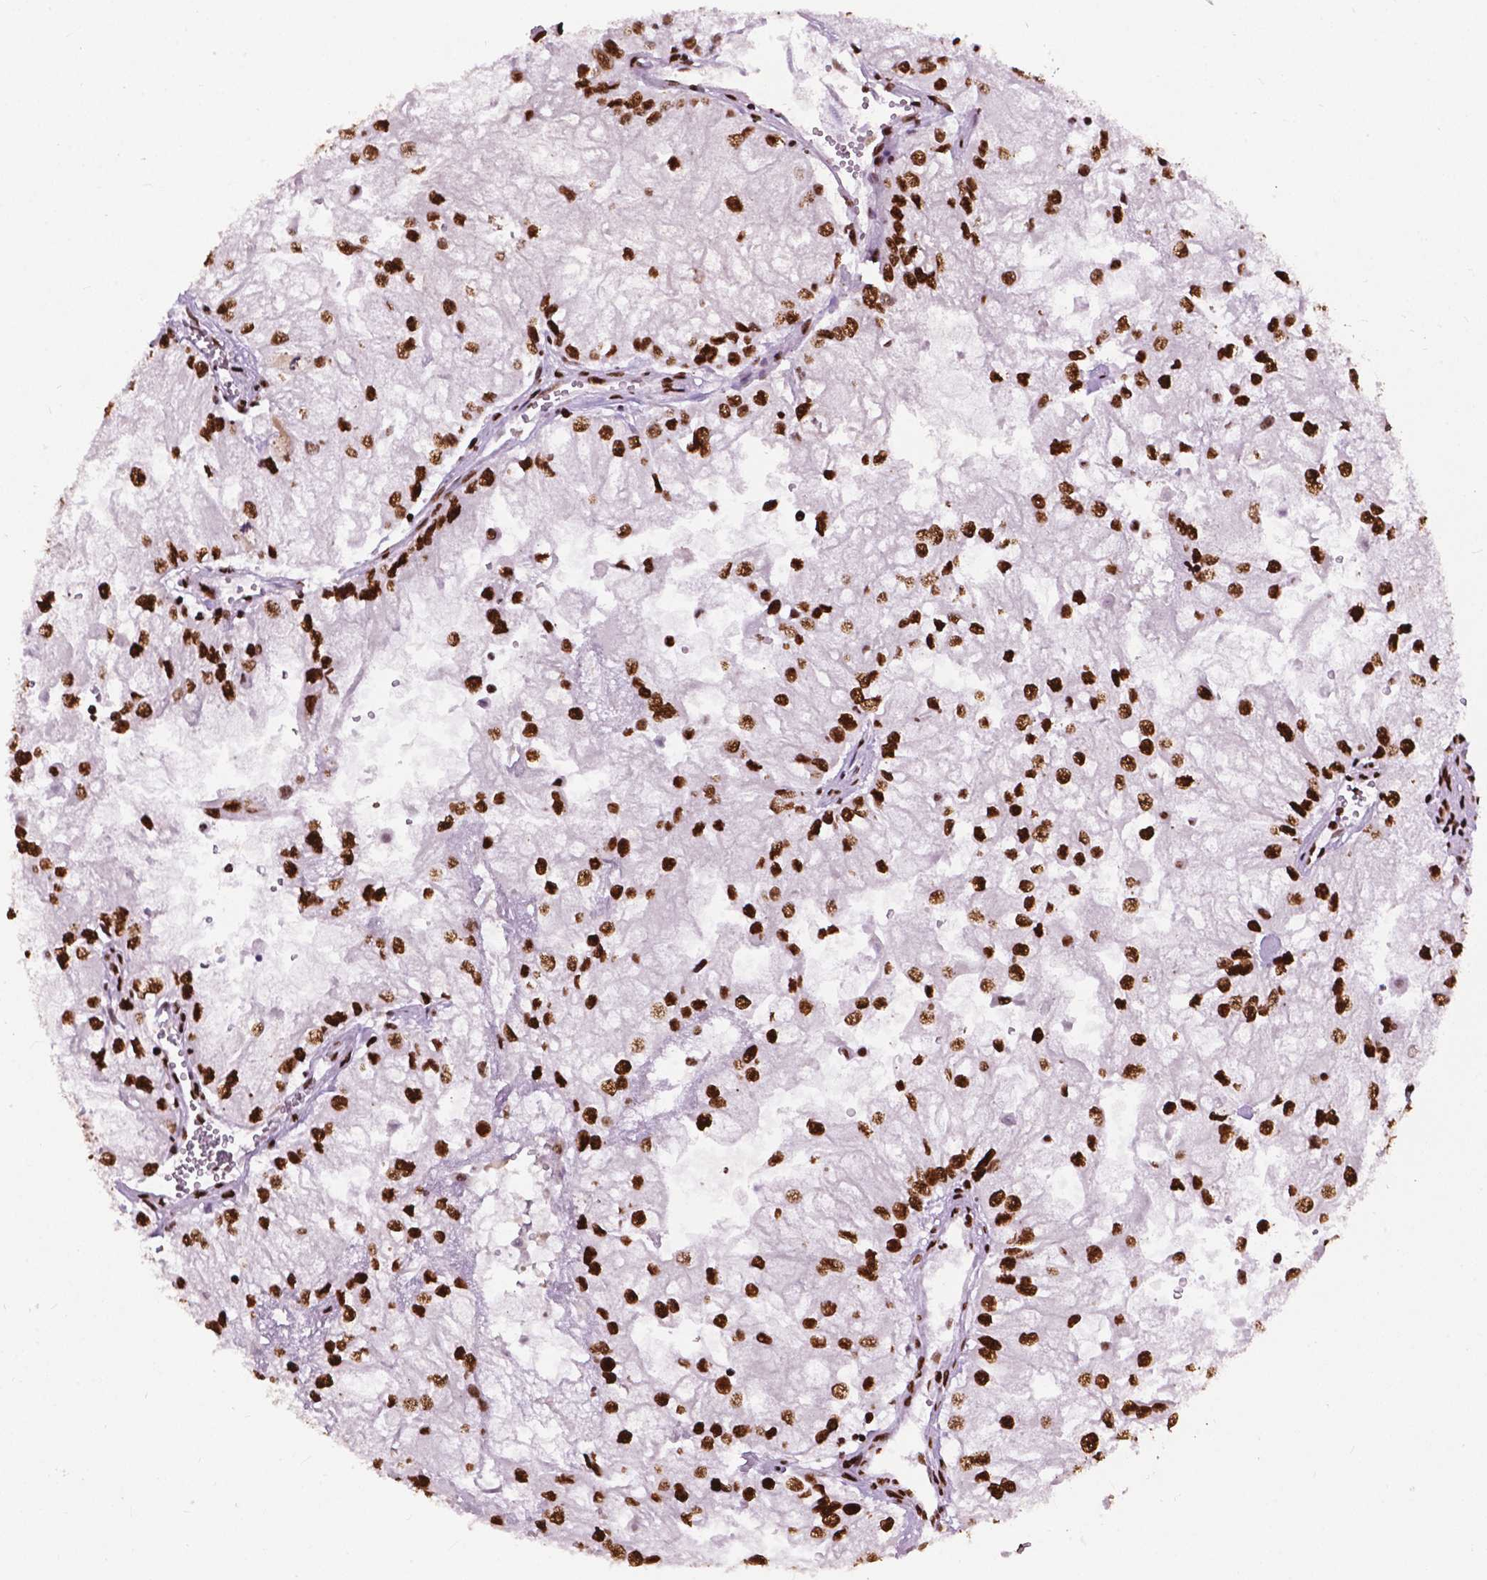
{"staining": {"intensity": "strong", "quantity": ">75%", "location": "nuclear"}, "tissue": "renal cancer", "cell_type": "Tumor cells", "image_type": "cancer", "snomed": [{"axis": "morphology", "description": "Adenocarcinoma, NOS"}, {"axis": "topography", "description": "Kidney"}], "caption": "Approximately >75% of tumor cells in human renal cancer (adenocarcinoma) exhibit strong nuclear protein expression as visualized by brown immunohistochemical staining.", "gene": "SMIM5", "patient": {"sex": "male", "age": 59}}